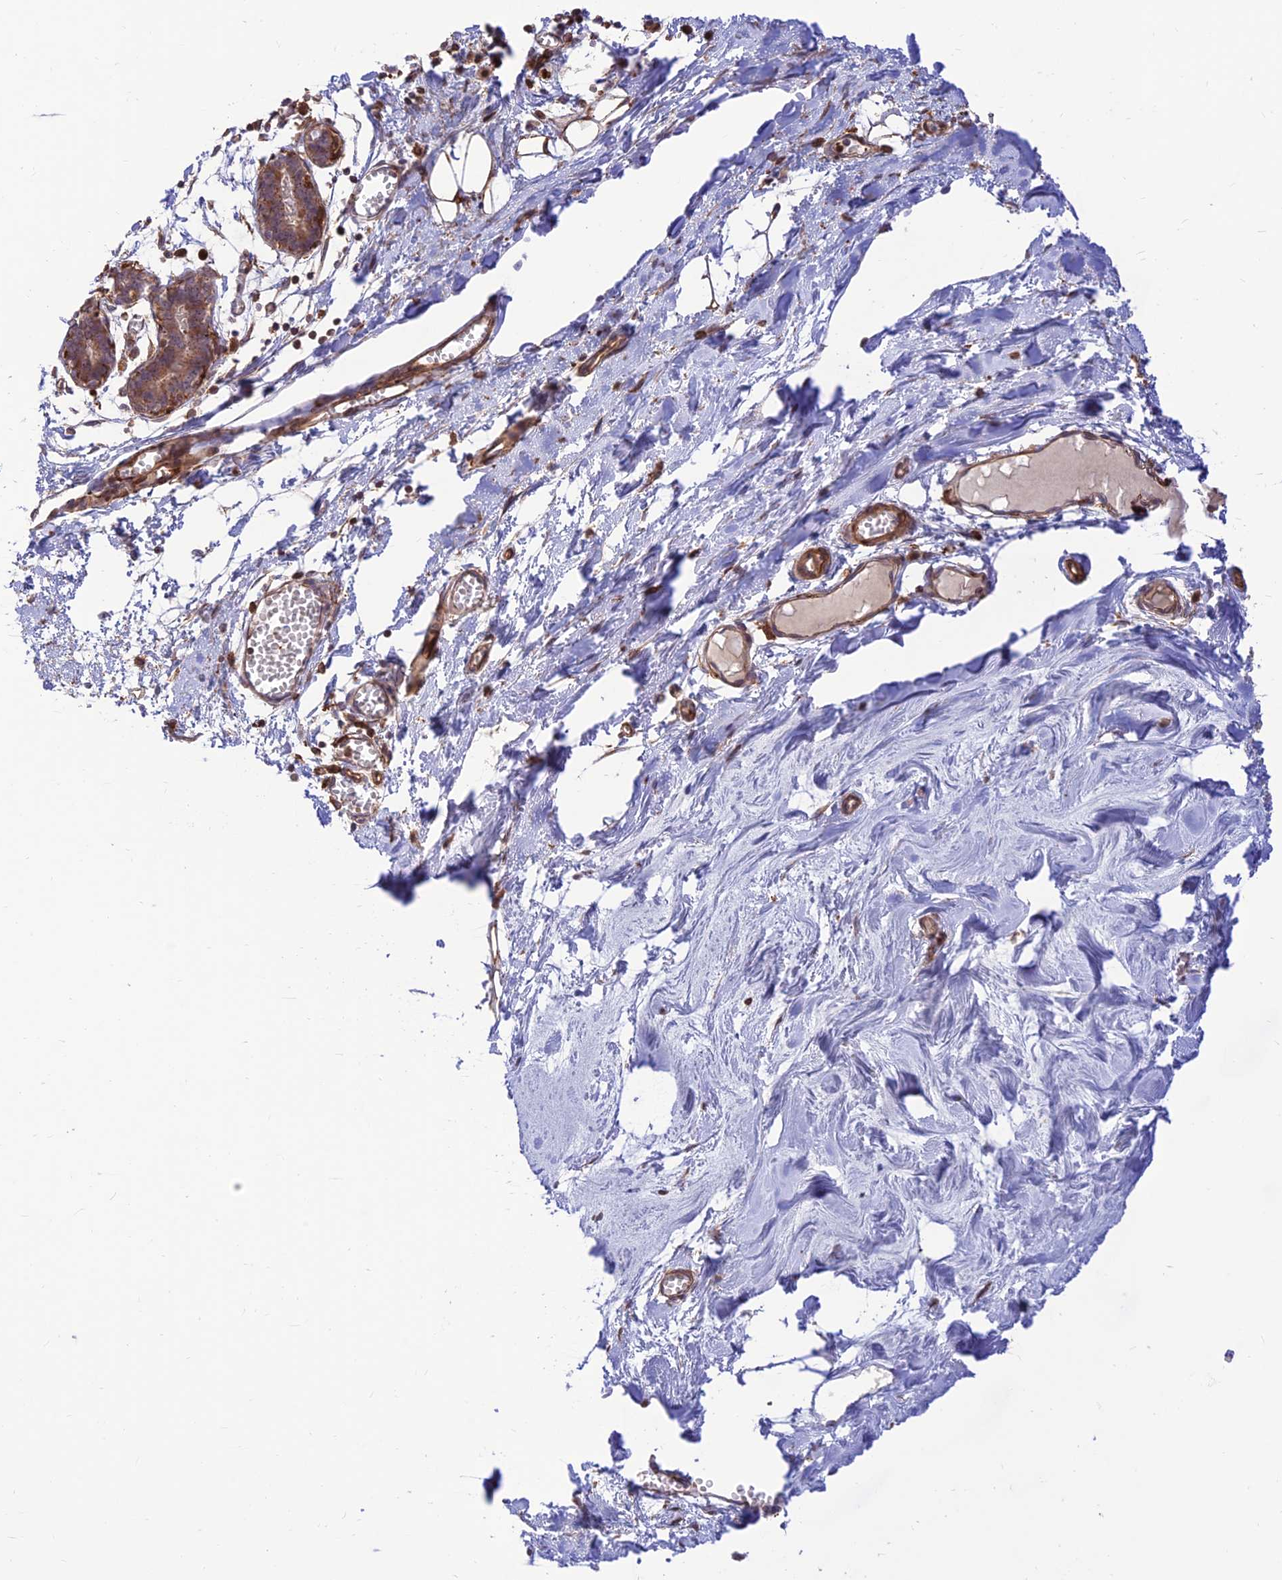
{"staining": {"intensity": "negative", "quantity": "none", "location": "none"}, "tissue": "breast", "cell_type": "Adipocytes", "image_type": "normal", "snomed": [{"axis": "morphology", "description": "Normal tissue, NOS"}, {"axis": "topography", "description": "Breast"}], "caption": "Benign breast was stained to show a protein in brown. There is no significant staining in adipocytes. (DAB (3,3'-diaminobenzidine) immunohistochemistry visualized using brightfield microscopy, high magnification).", "gene": "FAM186B", "patient": {"sex": "female", "age": 27}}